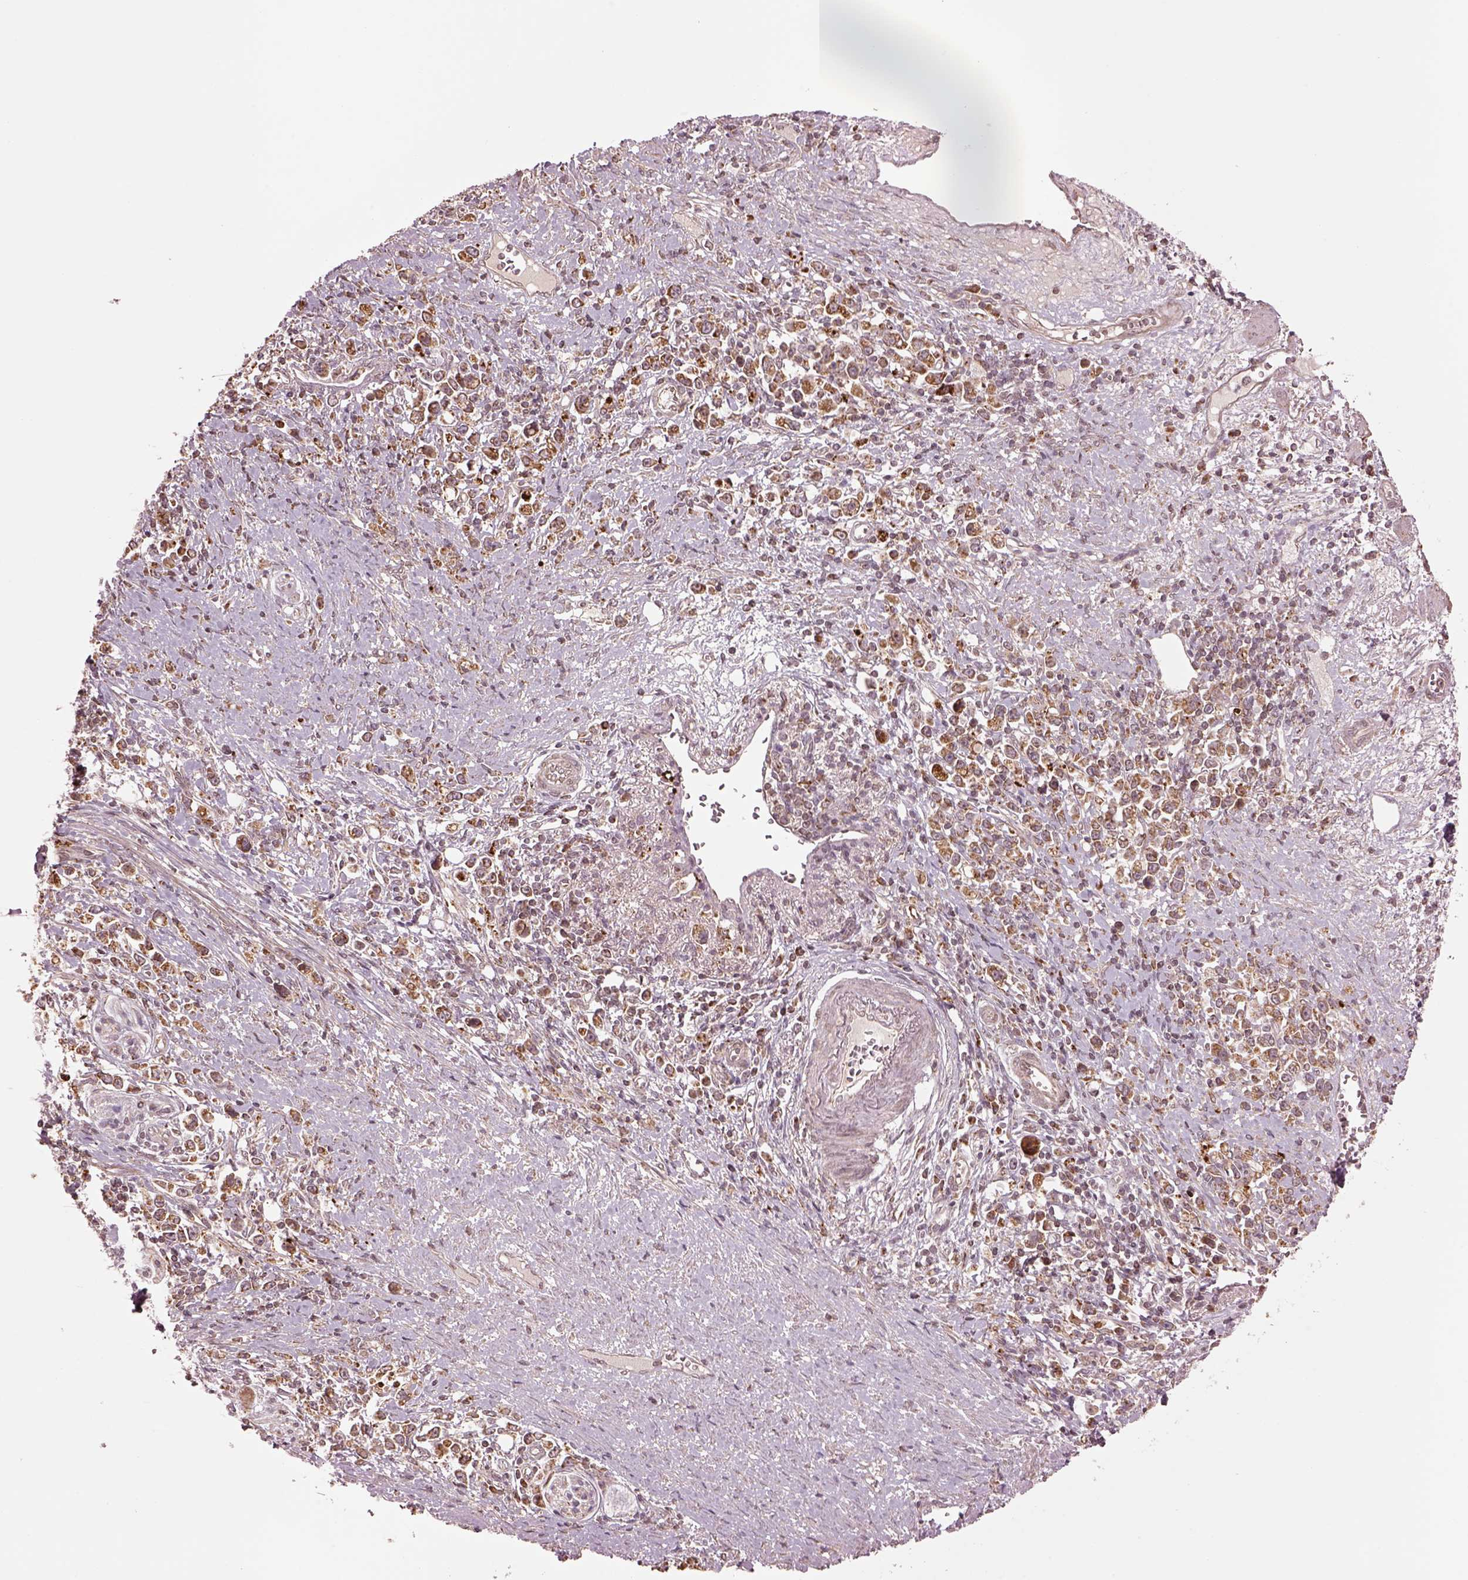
{"staining": {"intensity": "moderate", "quantity": ">75%", "location": "cytoplasmic/membranous"}, "tissue": "stomach cancer", "cell_type": "Tumor cells", "image_type": "cancer", "snomed": [{"axis": "morphology", "description": "Adenocarcinoma, NOS"}, {"axis": "topography", "description": "Stomach"}], "caption": "Immunohistochemistry of stomach adenocarcinoma reveals medium levels of moderate cytoplasmic/membranous staining in about >75% of tumor cells. (IHC, brightfield microscopy, high magnification).", "gene": "SEL1L3", "patient": {"sex": "male", "age": 63}}